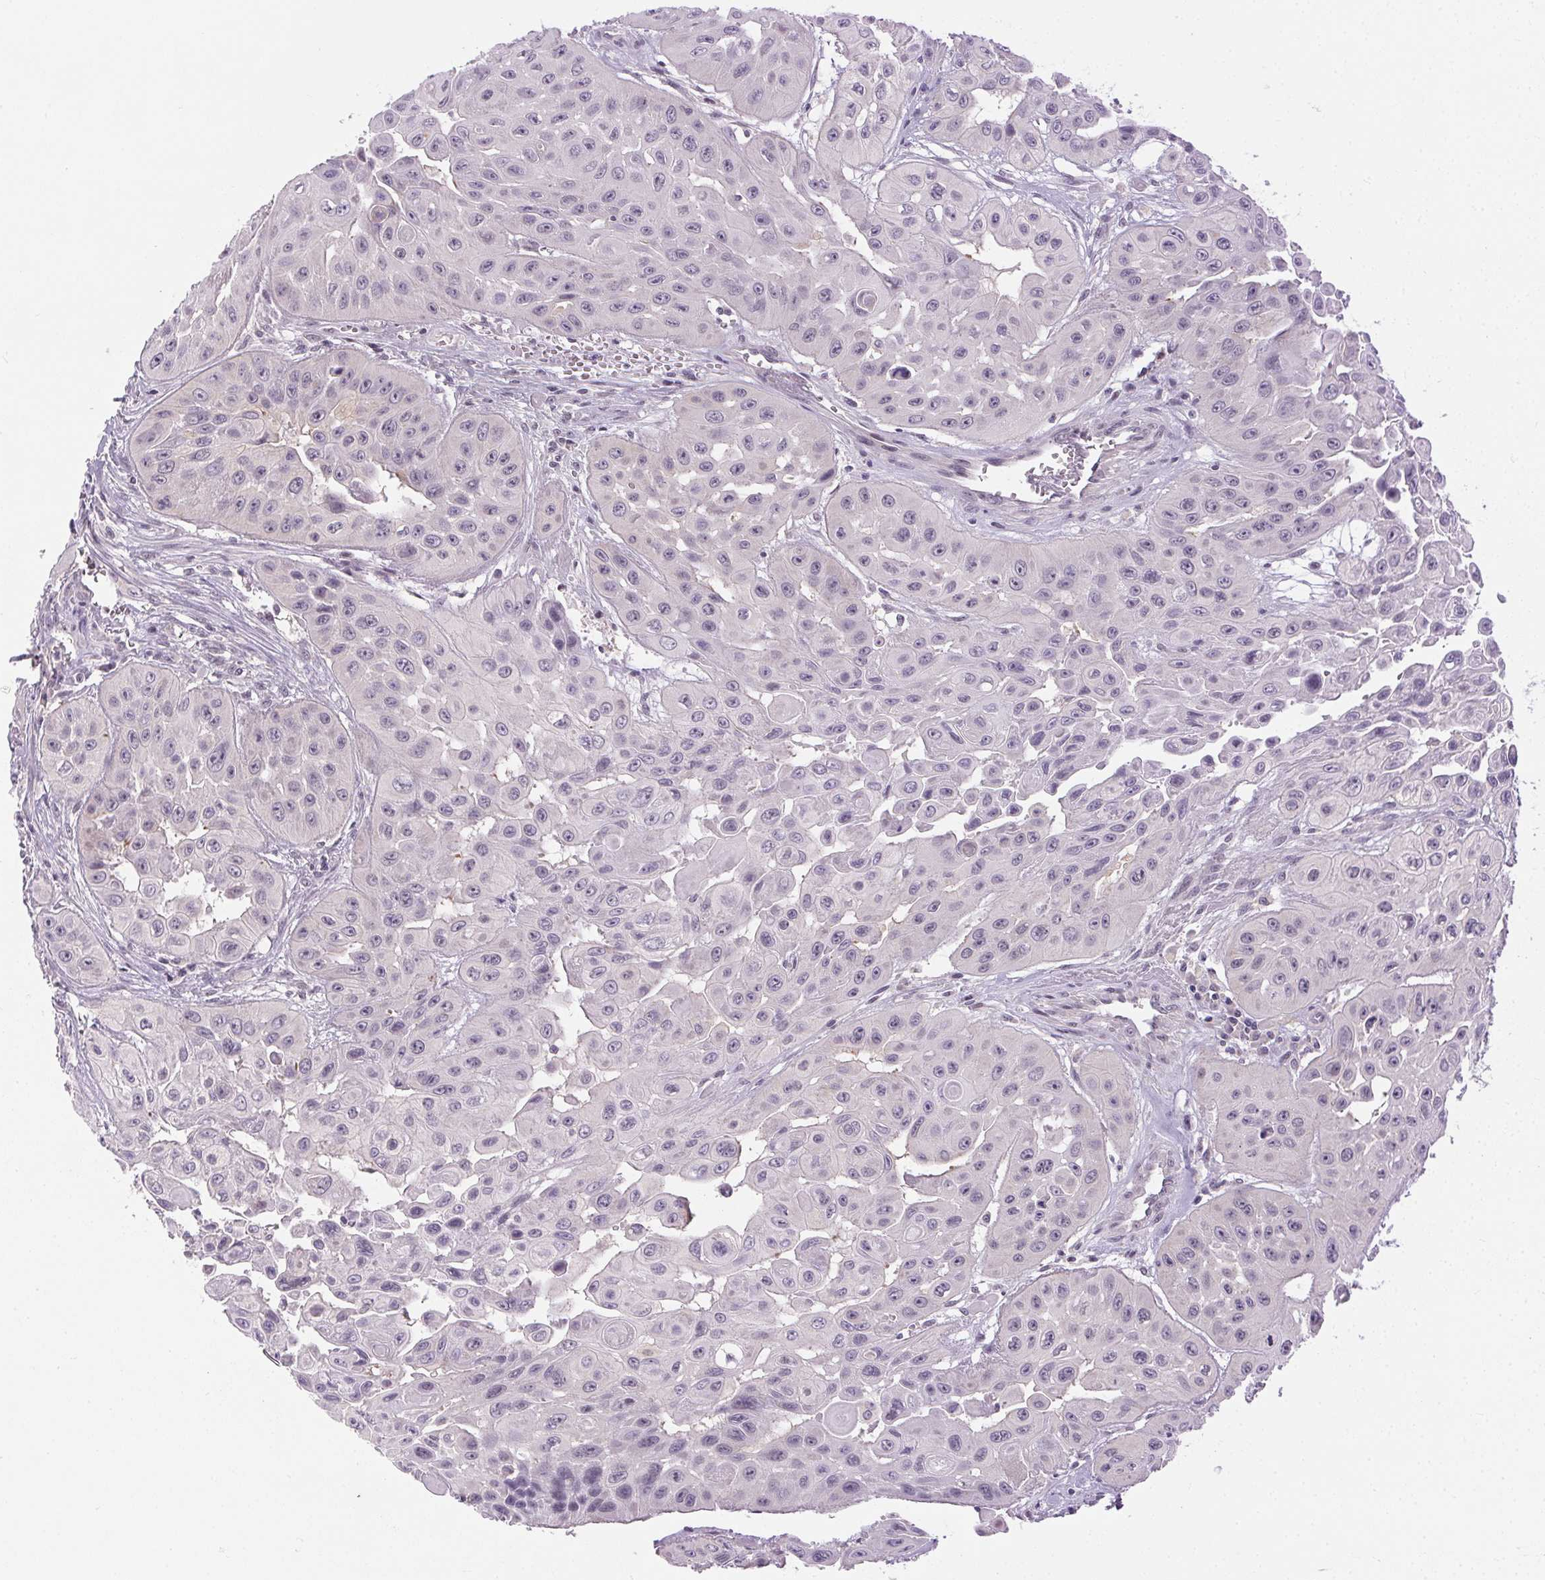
{"staining": {"intensity": "negative", "quantity": "none", "location": "none"}, "tissue": "head and neck cancer", "cell_type": "Tumor cells", "image_type": "cancer", "snomed": [{"axis": "morphology", "description": "Adenocarcinoma, NOS"}, {"axis": "topography", "description": "Head-Neck"}], "caption": "Image shows no protein positivity in tumor cells of head and neck adenocarcinoma tissue.", "gene": "FAM168A", "patient": {"sex": "male", "age": 73}}